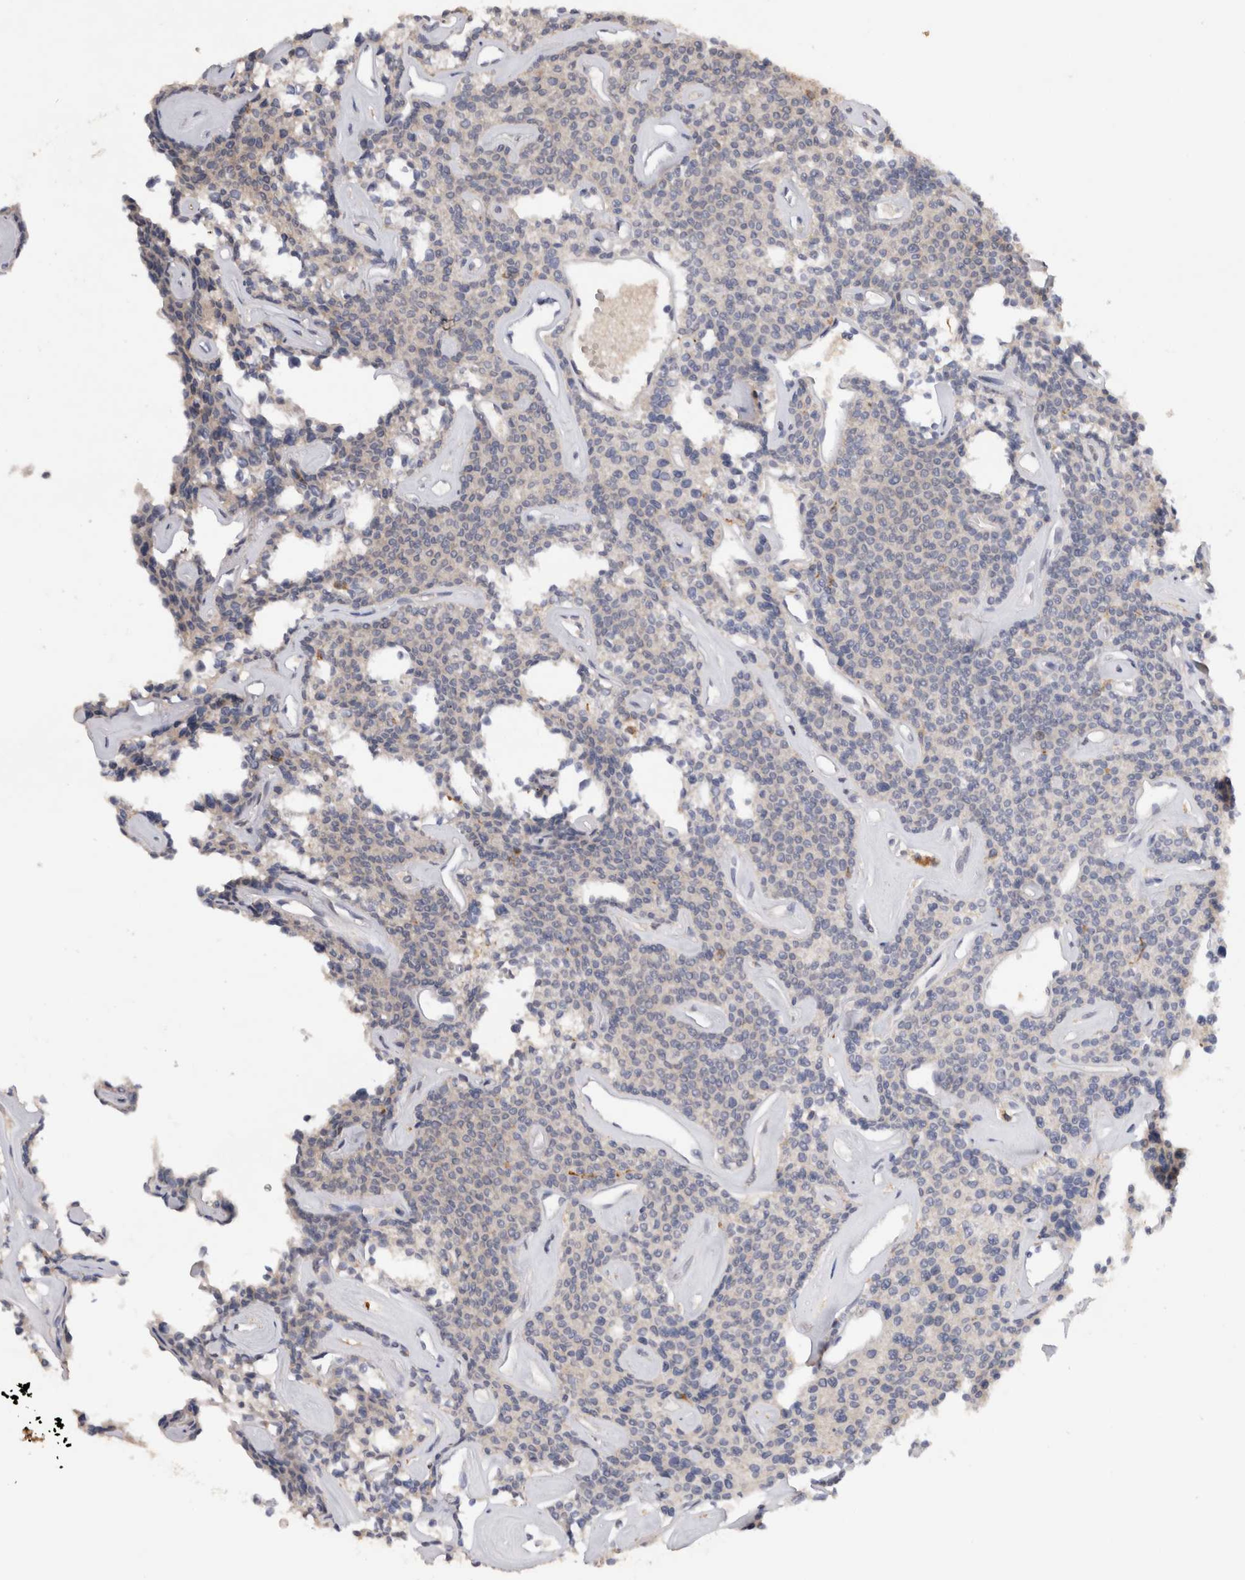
{"staining": {"intensity": "negative", "quantity": "none", "location": "none"}, "tissue": "parathyroid gland", "cell_type": "Glandular cells", "image_type": "normal", "snomed": [{"axis": "morphology", "description": "Normal tissue, NOS"}, {"axis": "topography", "description": "Parathyroid gland"}], "caption": "Human parathyroid gland stained for a protein using IHC demonstrates no staining in glandular cells.", "gene": "VSIG4", "patient": {"sex": "male", "age": 46}}